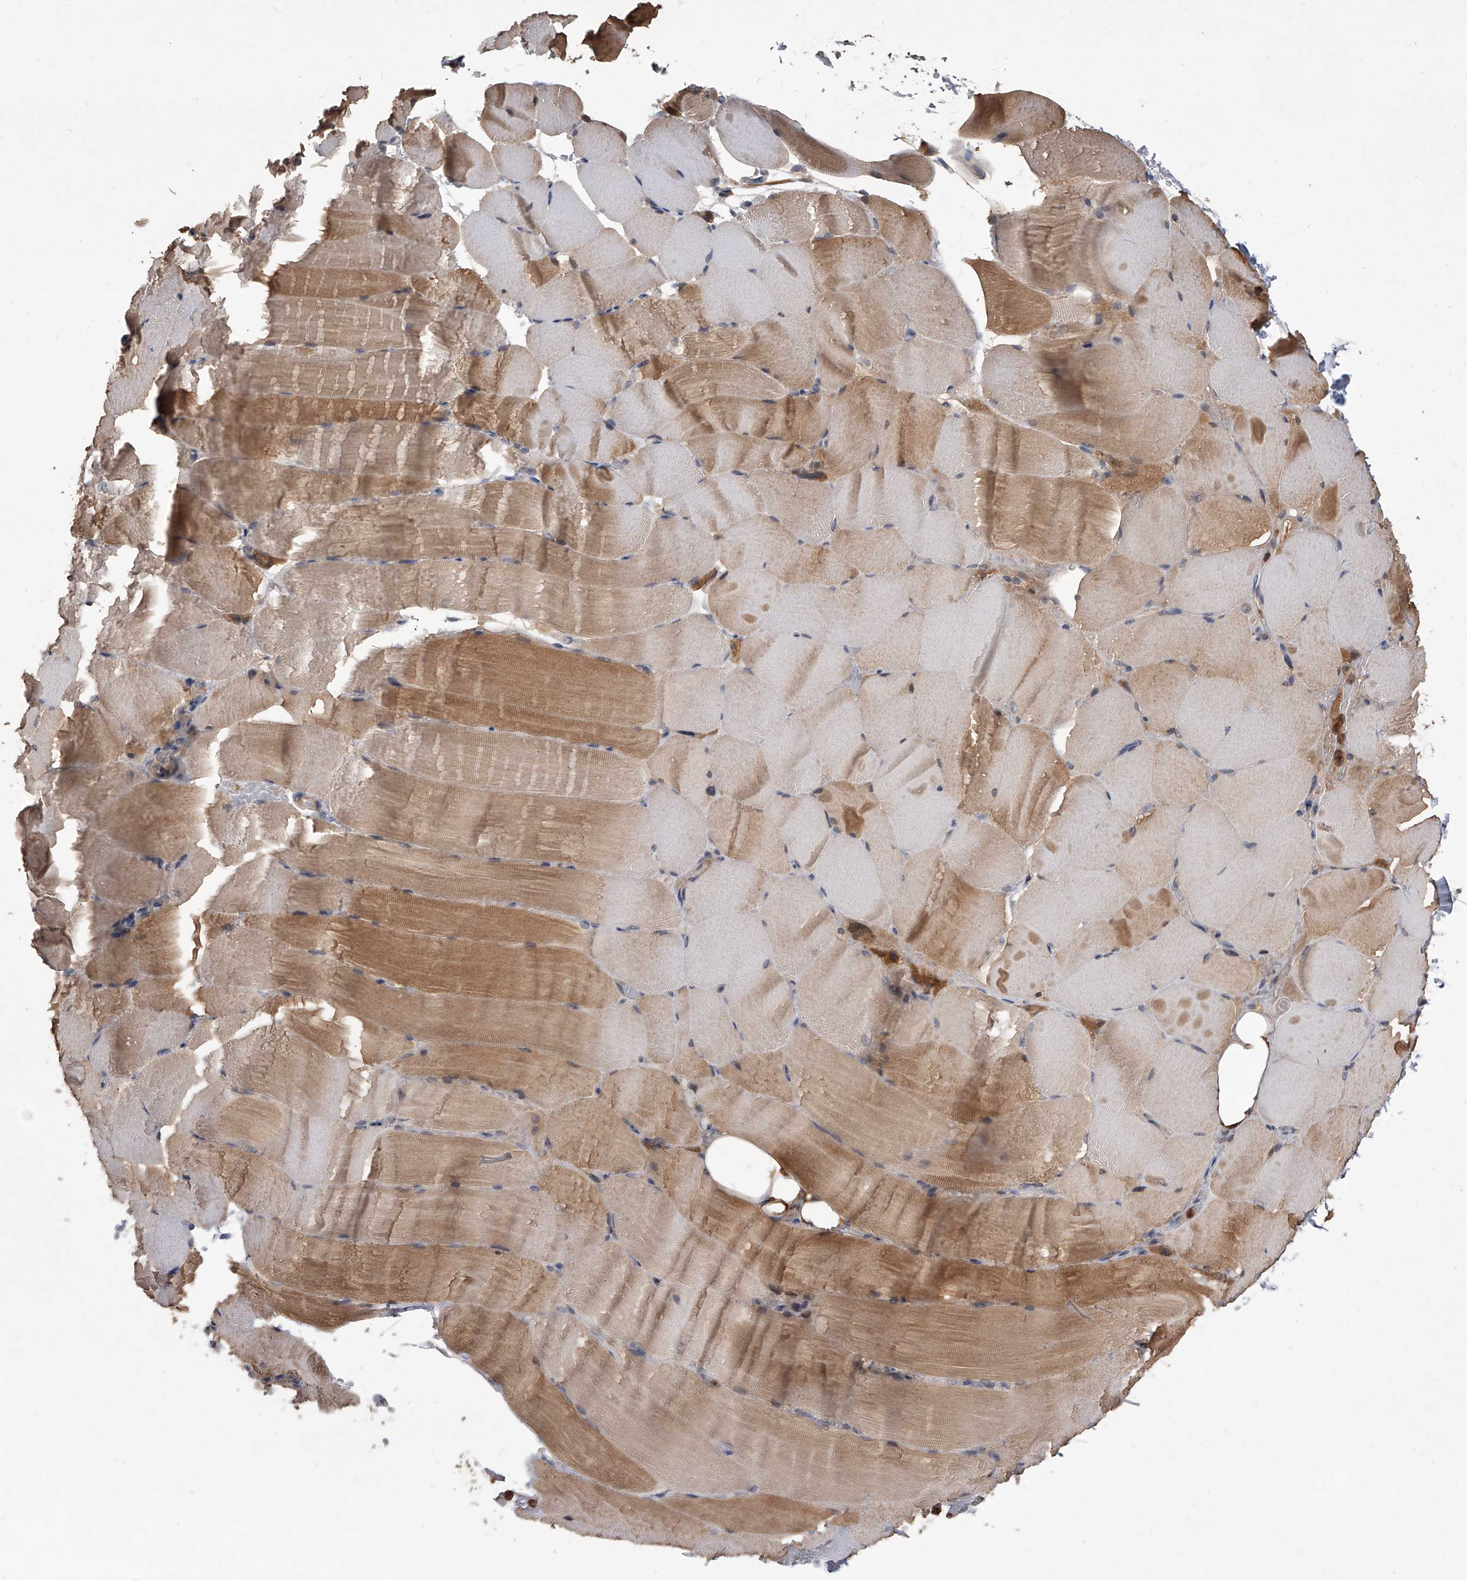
{"staining": {"intensity": "moderate", "quantity": "25%-75%", "location": "cytoplasmic/membranous"}, "tissue": "skeletal muscle", "cell_type": "Myocytes", "image_type": "normal", "snomed": [{"axis": "morphology", "description": "Normal tissue, NOS"}, {"axis": "topography", "description": "Skeletal muscle"}, {"axis": "topography", "description": "Parathyroid gland"}], "caption": "Immunohistochemical staining of benign skeletal muscle displays medium levels of moderate cytoplasmic/membranous positivity in about 25%-75% of myocytes.", "gene": "BHLHE23", "patient": {"sex": "female", "age": 37}}